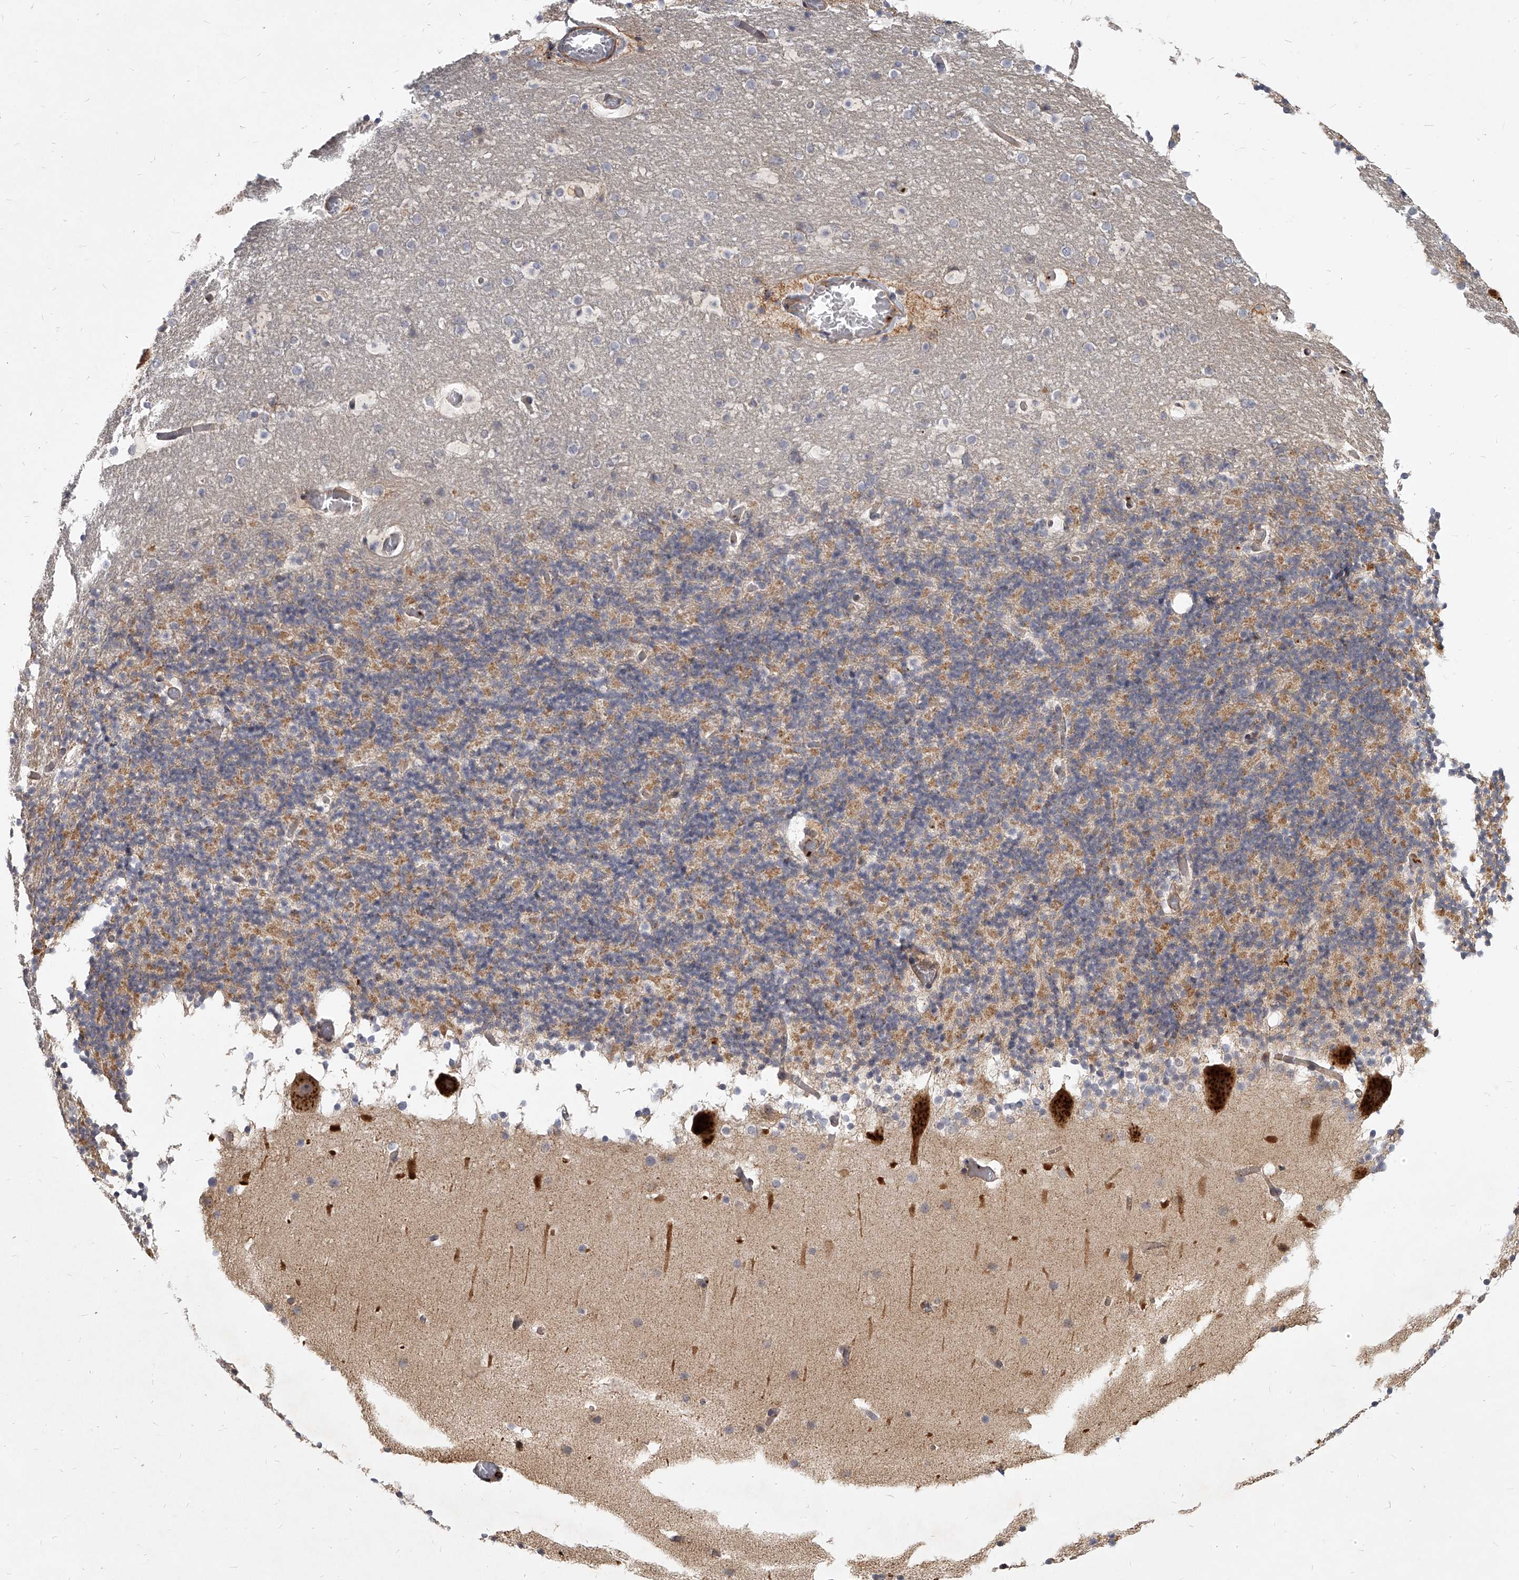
{"staining": {"intensity": "moderate", "quantity": "25%-75%", "location": "cytoplasmic/membranous"}, "tissue": "cerebellum", "cell_type": "Cells in granular layer", "image_type": "normal", "snomed": [{"axis": "morphology", "description": "Normal tissue, NOS"}, {"axis": "topography", "description": "Cerebellum"}], "caption": "Immunohistochemical staining of normal human cerebellum demonstrates 25%-75% levels of moderate cytoplasmic/membranous protein positivity in approximately 25%-75% of cells in granular layer. The staining was performed using DAB (3,3'-diaminobenzidine), with brown indicating positive protein expression. Nuclei are stained blue with hematoxylin.", "gene": "SLC37A1", "patient": {"sex": "male", "age": 57}}